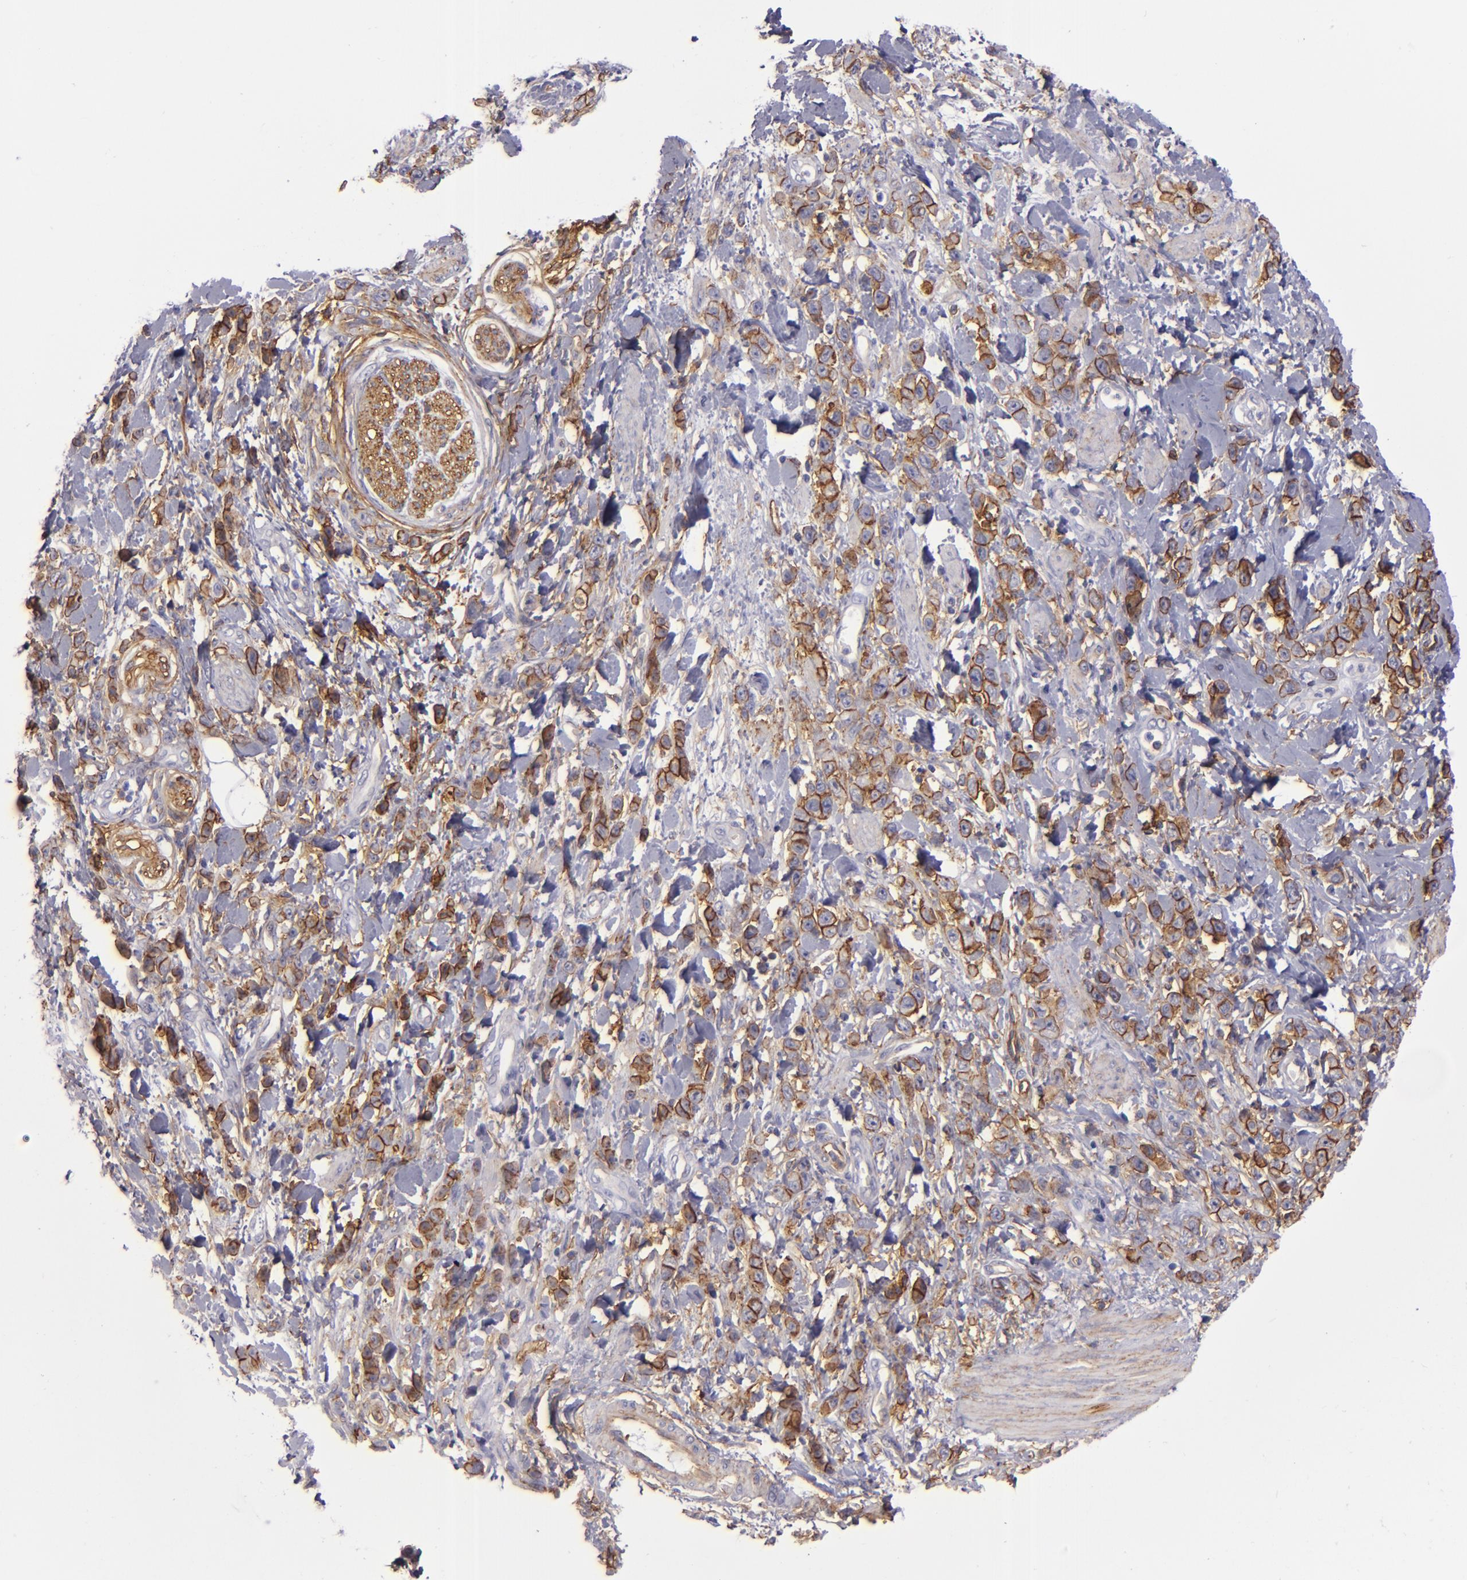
{"staining": {"intensity": "moderate", "quantity": ">75%", "location": "cytoplasmic/membranous"}, "tissue": "stomach cancer", "cell_type": "Tumor cells", "image_type": "cancer", "snomed": [{"axis": "morphology", "description": "Normal tissue, NOS"}, {"axis": "morphology", "description": "Adenocarcinoma, NOS"}, {"axis": "topography", "description": "Stomach"}], "caption": "An immunohistochemistry image of tumor tissue is shown. Protein staining in brown labels moderate cytoplasmic/membranous positivity in stomach cancer within tumor cells.", "gene": "CD9", "patient": {"sex": "male", "age": 82}}